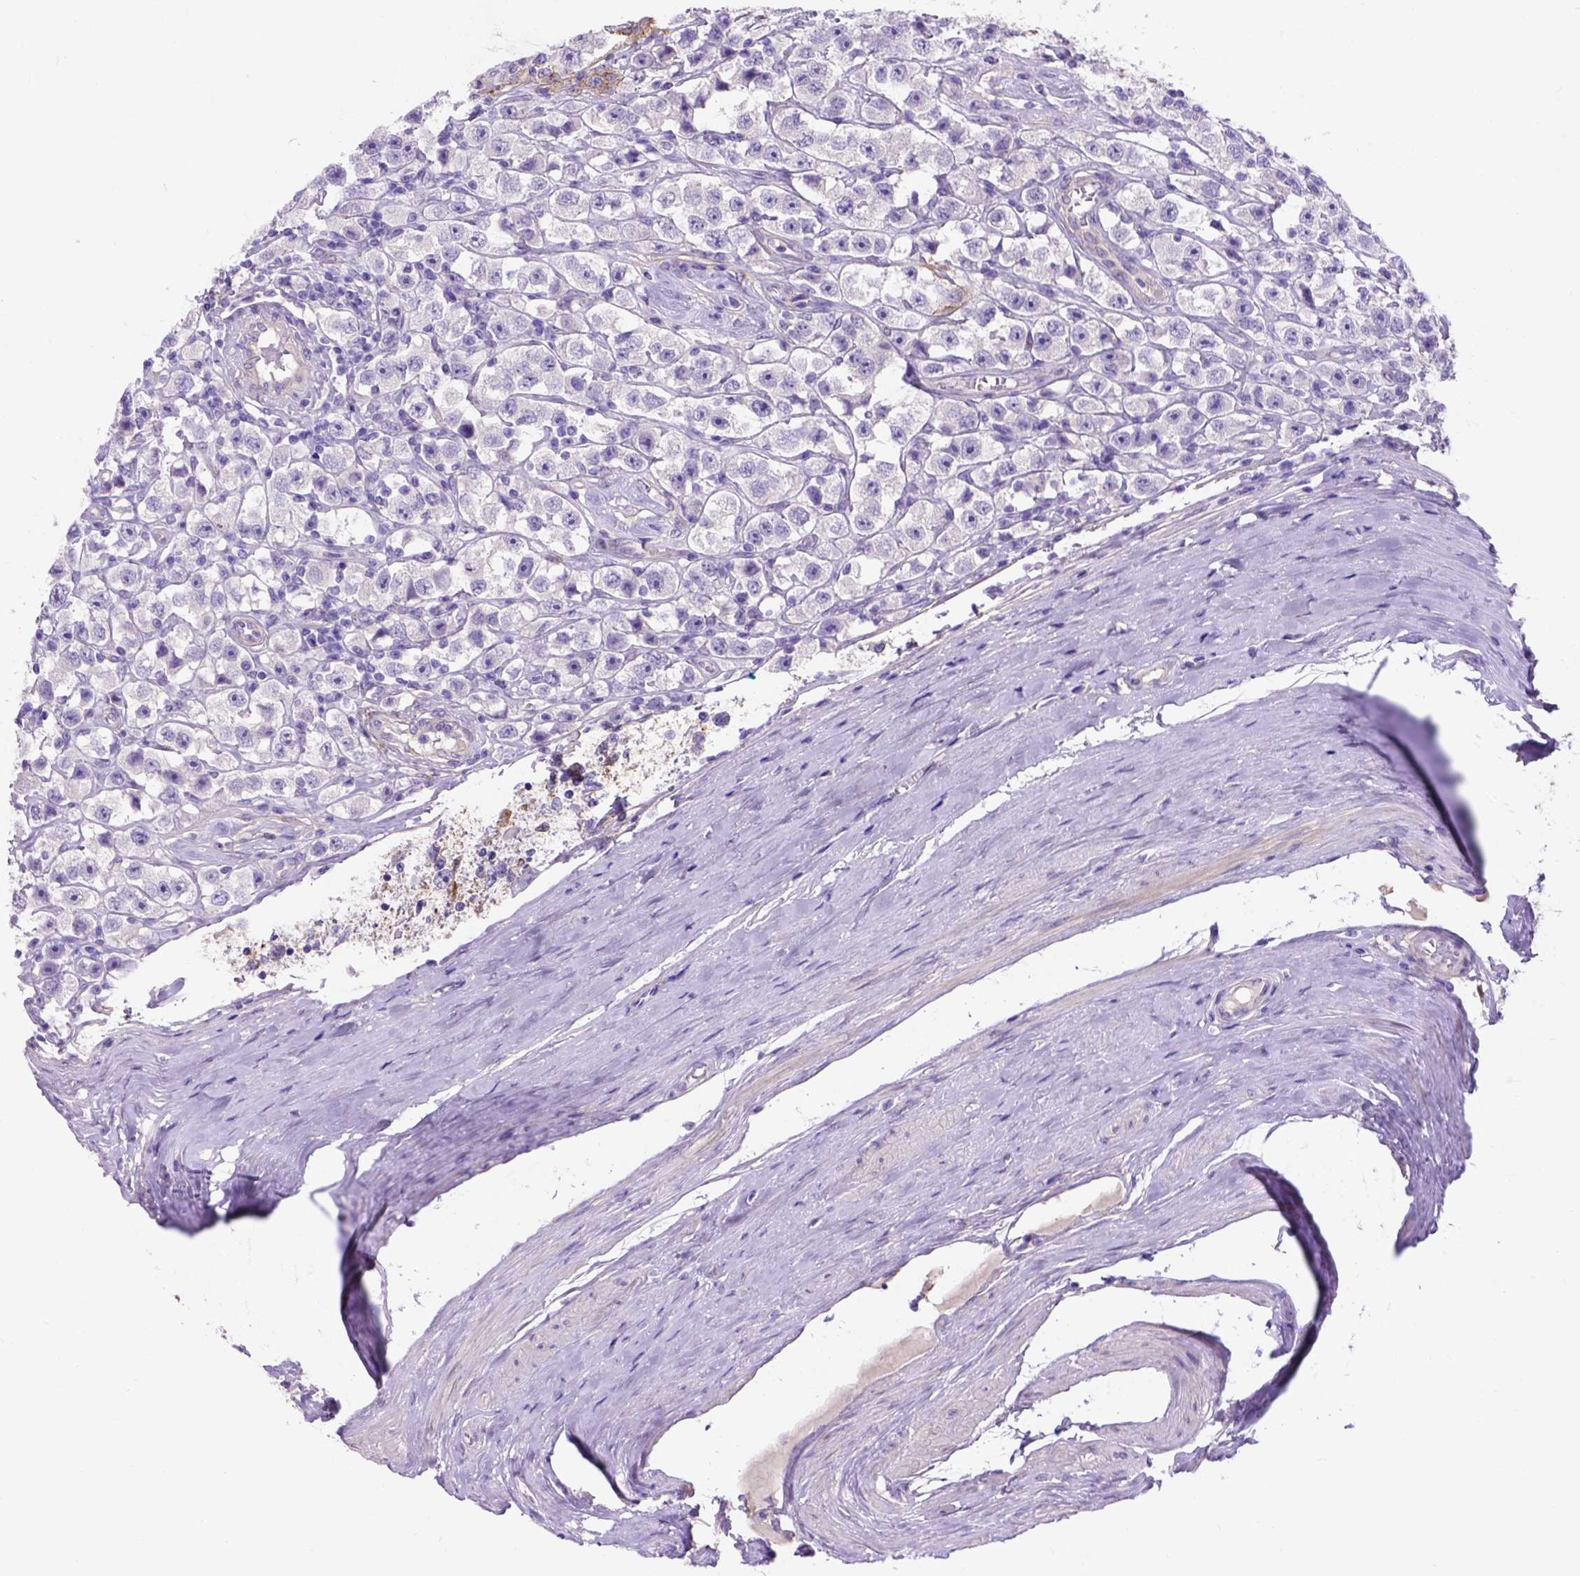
{"staining": {"intensity": "negative", "quantity": "none", "location": "none"}, "tissue": "testis cancer", "cell_type": "Tumor cells", "image_type": "cancer", "snomed": [{"axis": "morphology", "description": "Seminoma, NOS"}, {"axis": "topography", "description": "Testis"}], "caption": "Immunohistochemistry (IHC) histopathology image of neoplastic tissue: seminoma (testis) stained with DAB (3,3'-diaminobenzidine) demonstrates no significant protein expression in tumor cells.", "gene": "EGFR", "patient": {"sex": "male", "age": 45}}